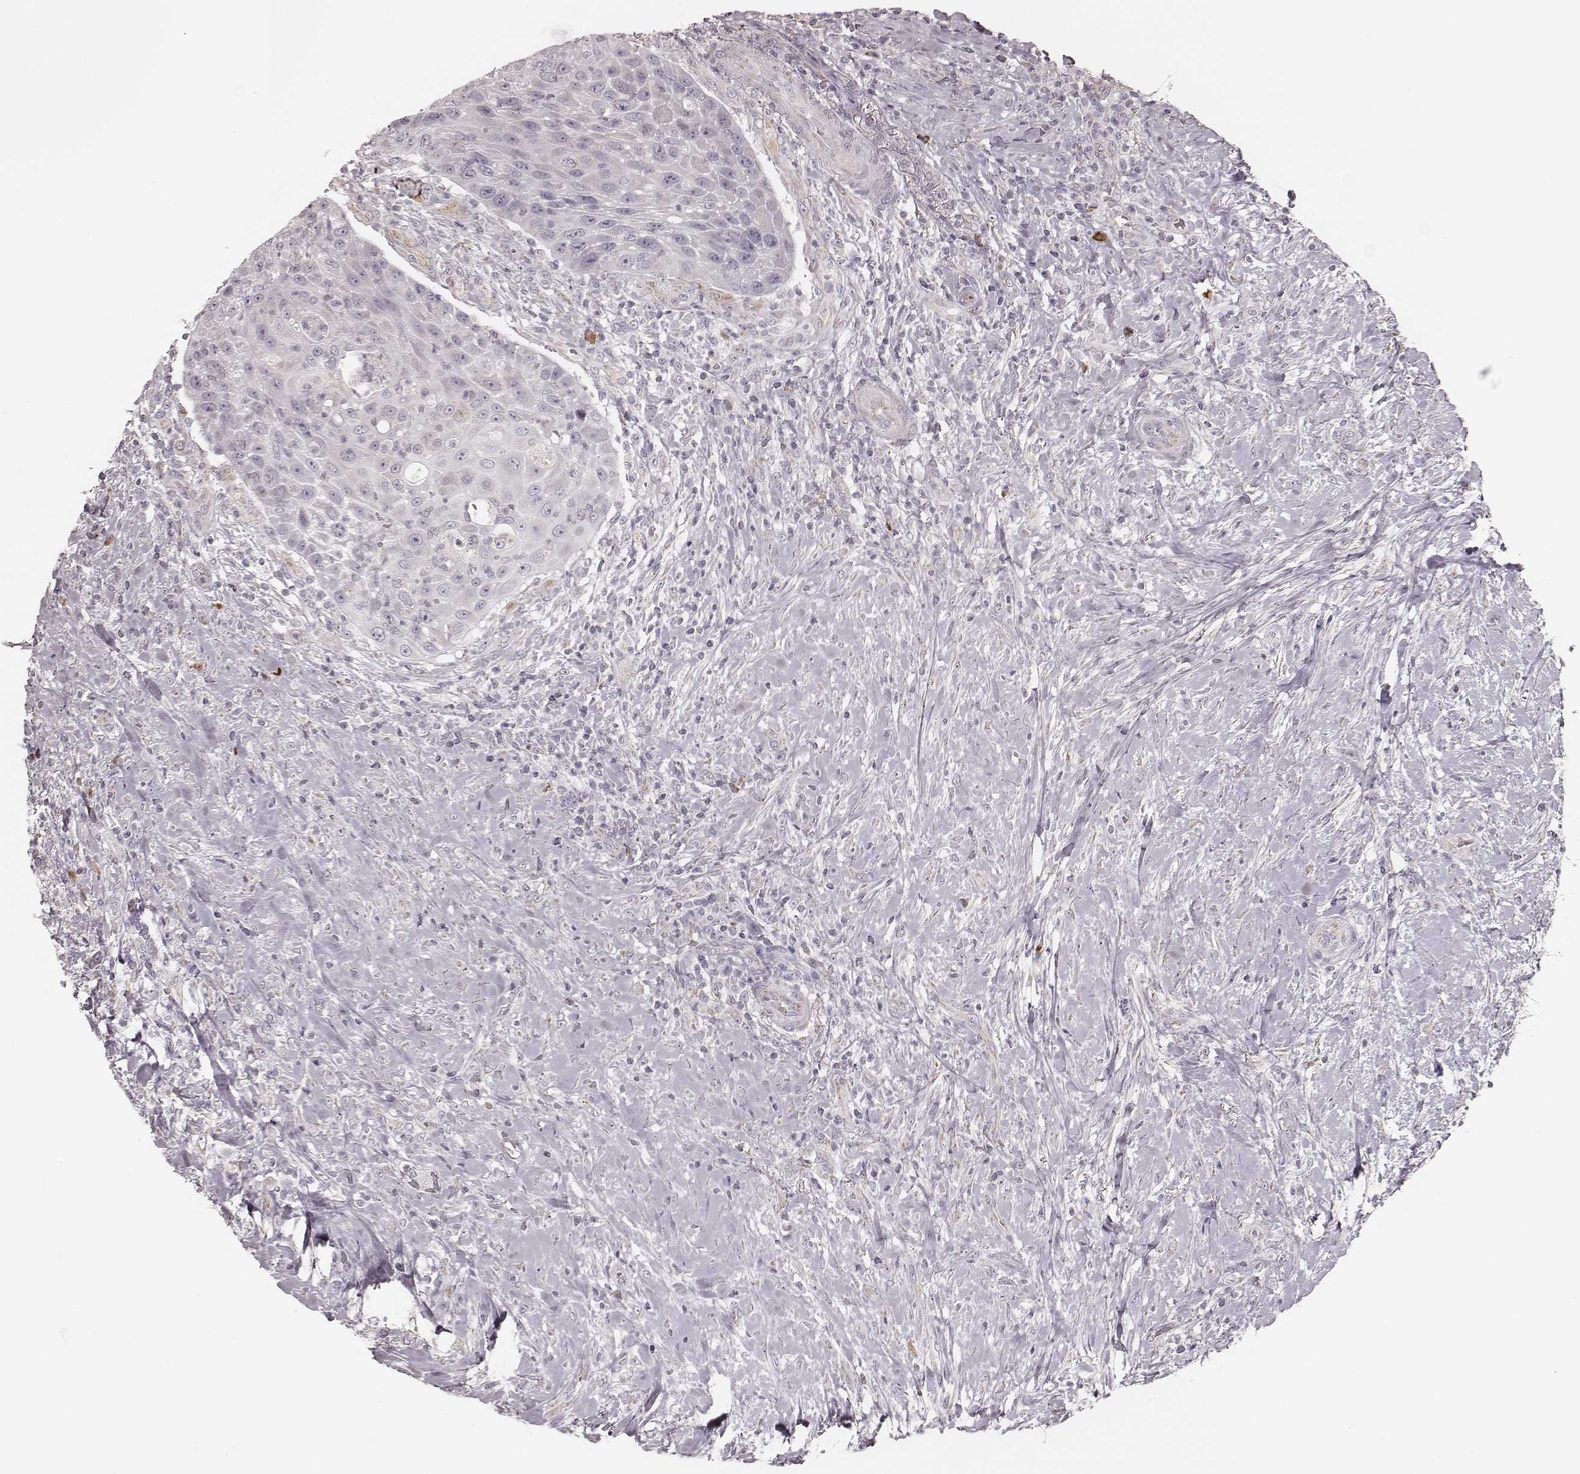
{"staining": {"intensity": "negative", "quantity": "none", "location": "none"}, "tissue": "head and neck cancer", "cell_type": "Tumor cells", "image_type": "cancer", "snomed": [{"axis": "morphology", "description": "Squamous cell carcinoma, NOS"}, {"axis": "topography", "description": "Head-Neck"}], "caption": "Image shows no protein positivity in tumor cells of head and neck cancer (squamous cell carcinoma) tissue.", "gene": "KIF5C", "patient": {"sex": "male", "age": 69}}